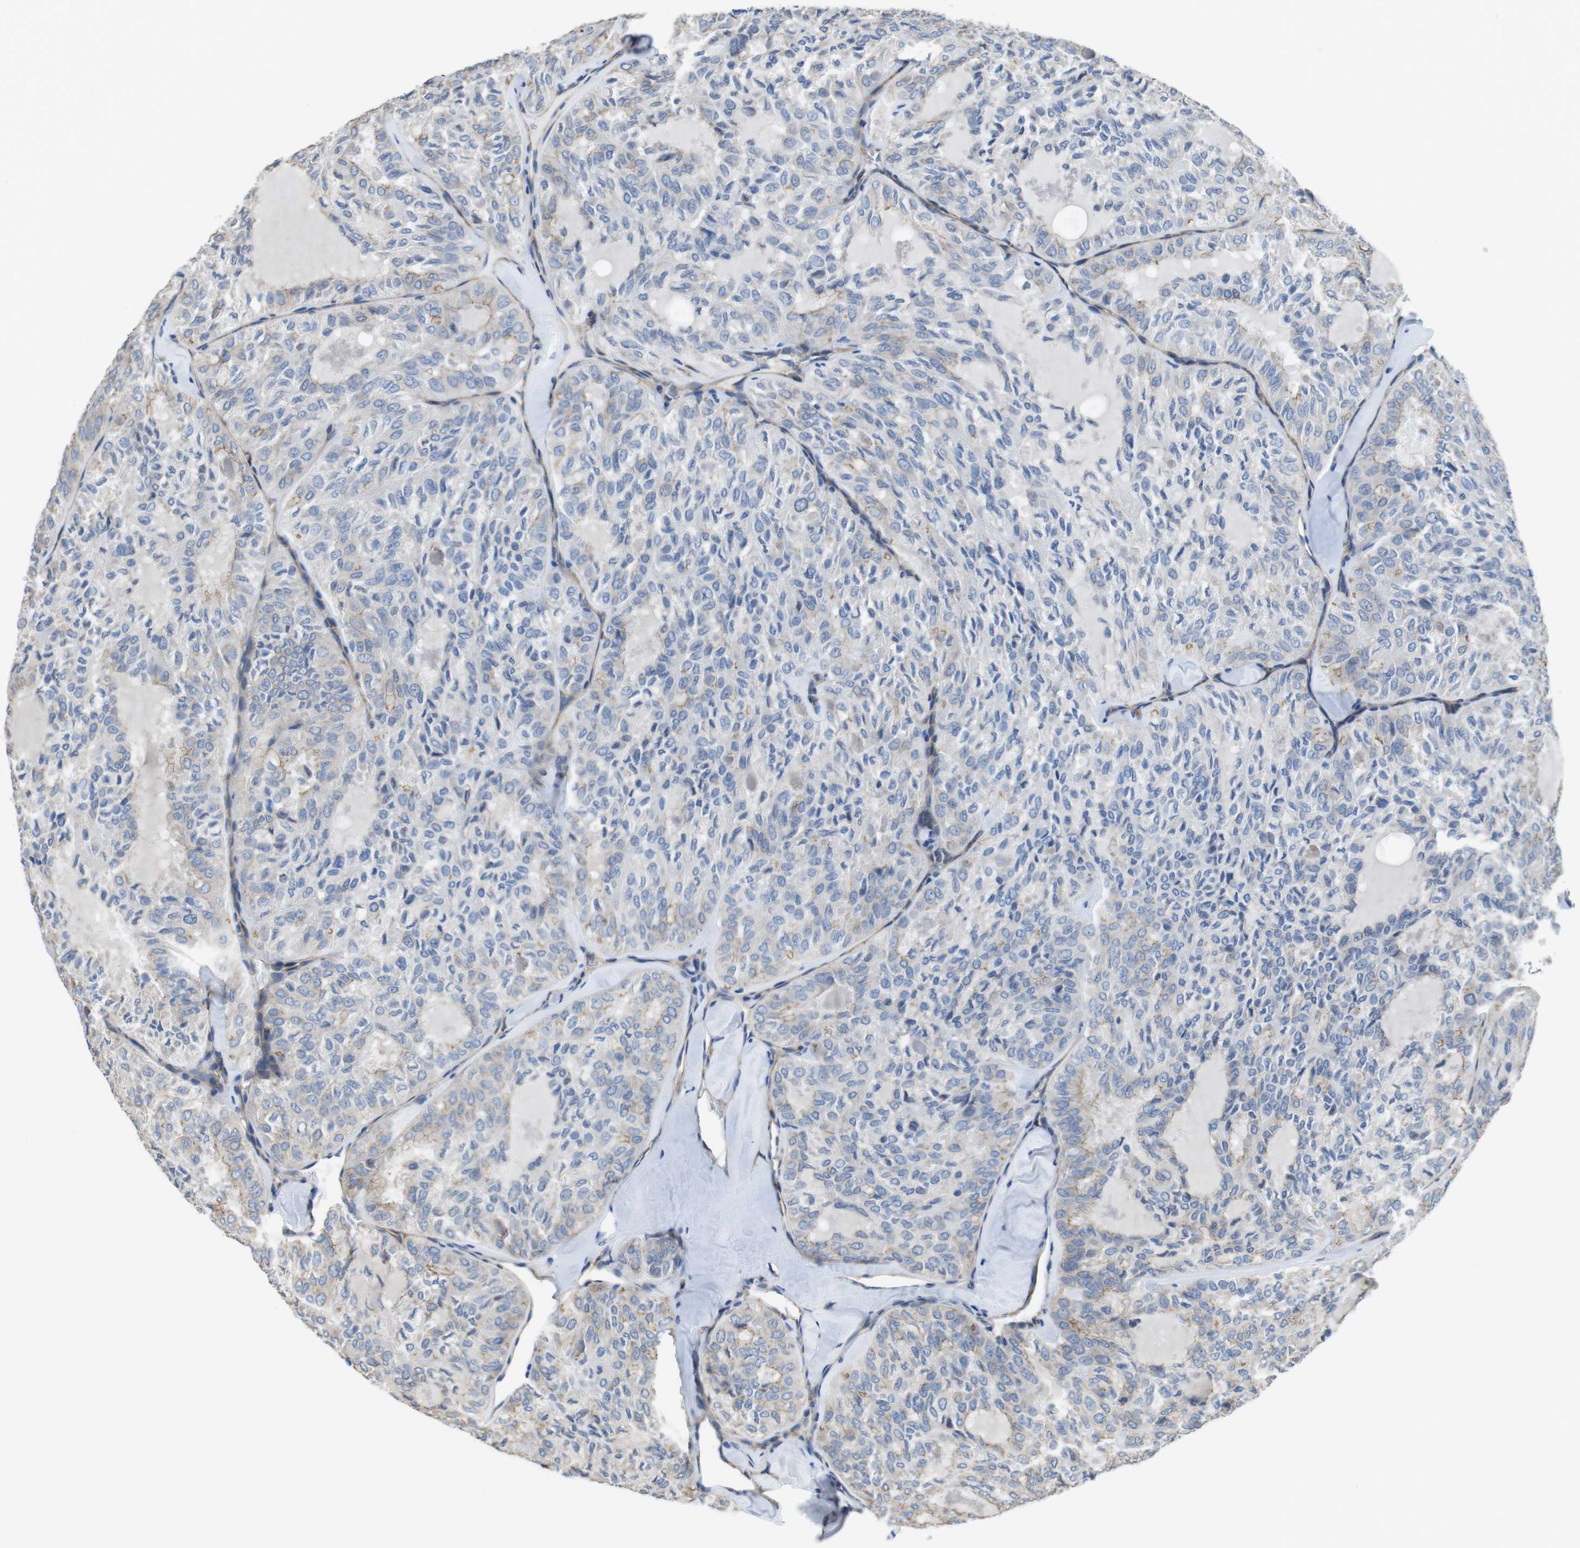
{"staining": {"intensity": "weak", "quantity": "25%-75%", "location": "cytoplasmic/membranous"}, "tissue": "thyroid cancer", "cell_type": "Tumor cells", "image_type": "cancer", "snomed": [{"axis": "morphology", "description": "Follicular adenoma carcinoma, NOS"}, {"axis": "topography", "description": "Thyroid gland"}], "caption": "IHC staining of follicular adenoma carcinoma (thyroid), which reveals low levels of weak cytoplasmic/membranous expression in about 25%-75% of tumor cells indicating weak cytoplasmic/membranous protein positivity. The staining was performed using DAB (brown) for protein detection and nuclei were counterstained in hematoxylin (blue).", "gene": "CDH8", "patient": {"sex": "male", "age": 75}}